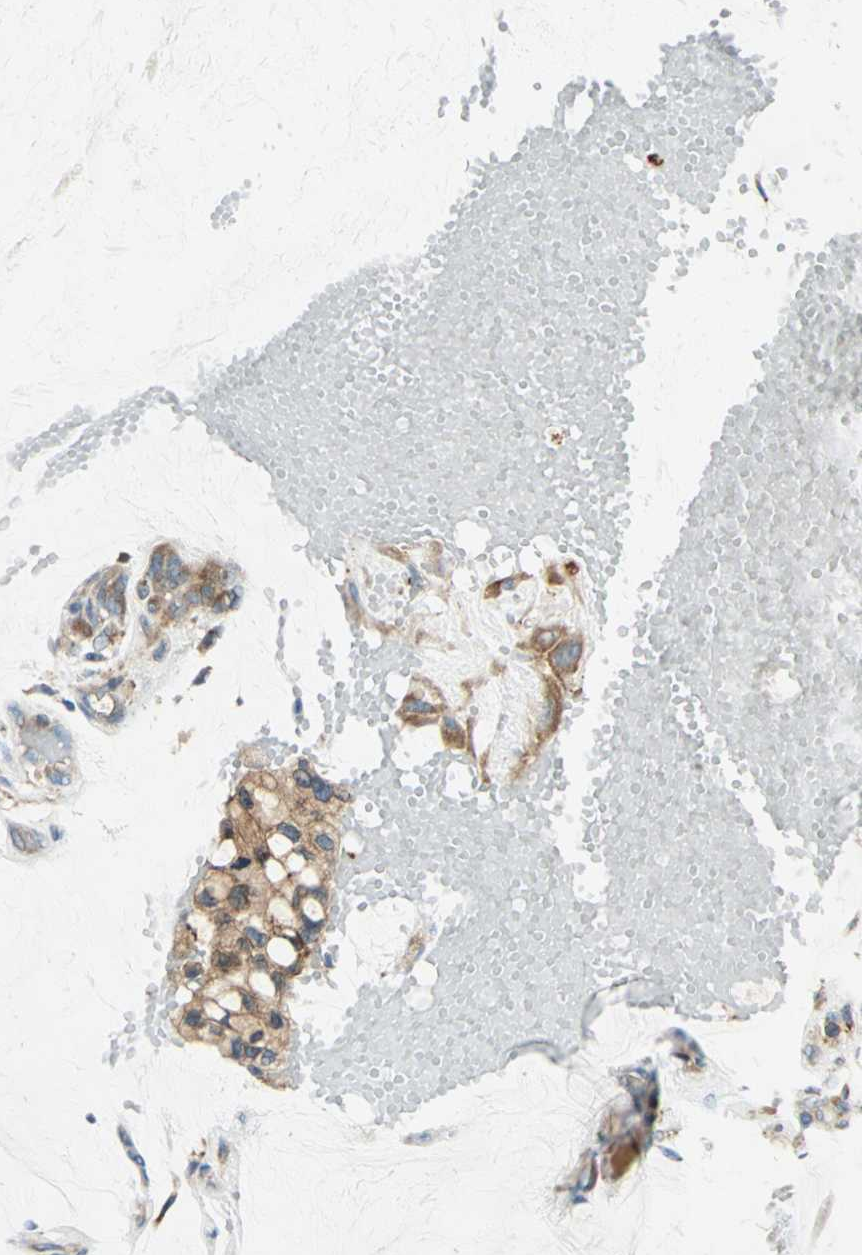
{"staining": {"intensity": "moderate", "quantity": ">75%", "location": "cytoplasmic/membranous"}, "tissue": "ovarian cancer", "cell_type": "Tumor cells", "image_type": "cancer", "snomed": [{"axis": "morphology", "description": "Cystadenocarcinoma, mucinous, NOS"}, {"axis": "topography", "description": "Ovary"}], "caption": "This is an image of immunohistochemistry (IHC) staining of ovarian mucinous cystadenocarcinoma, which shows moderate expression in the cytoplasmic/membranous of tumor cells.", "gene": "PDIA4", "patient": {"sex": "female", "age": 39}}